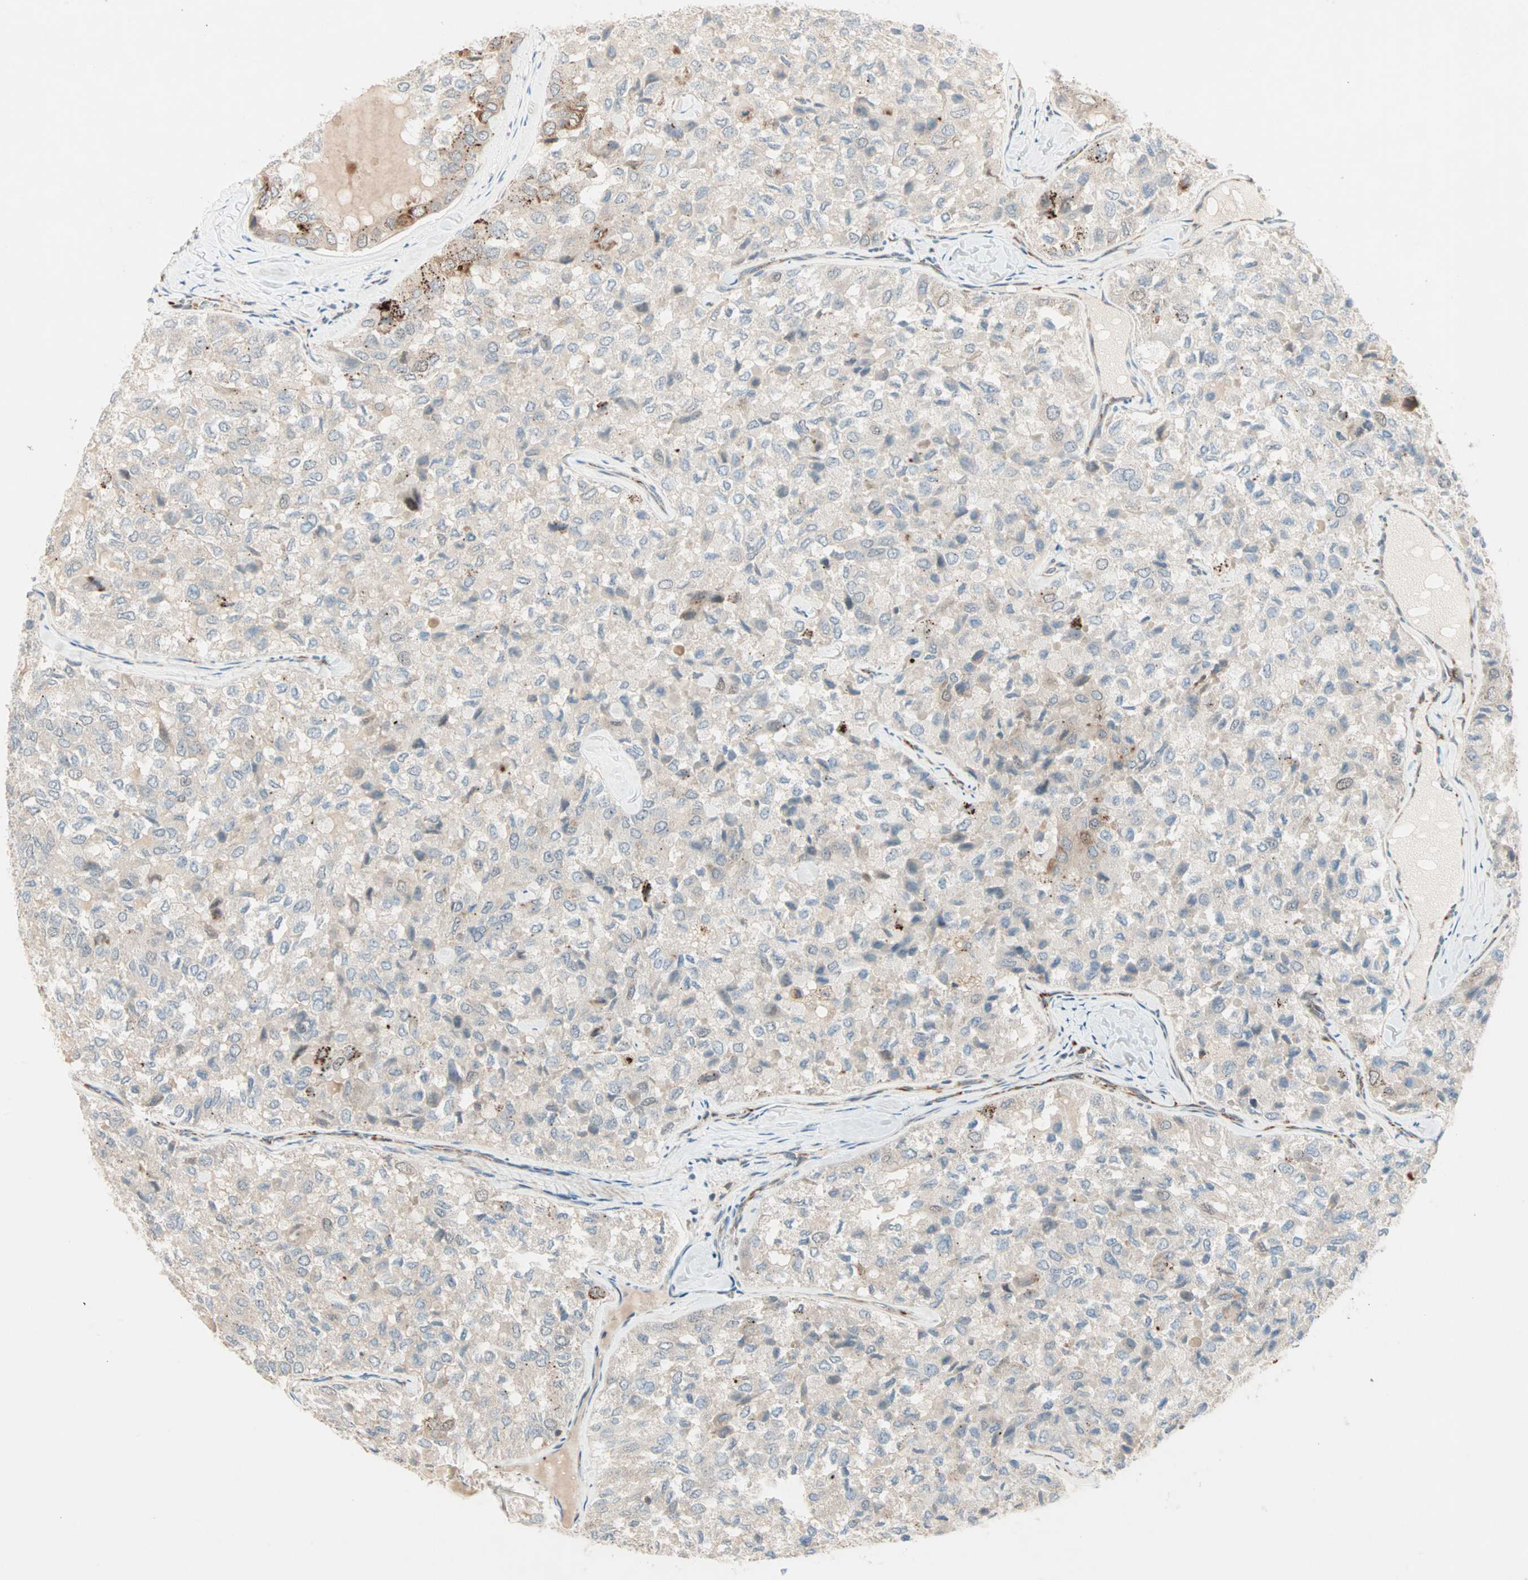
{"staining": {"intensity": "weak", "quantity": "25%-75%", "location": "cytoplasmic/membranous"}, "tissue": "thyroid cancer", "cell_type": "Tumor cells", "image_type": "cancer", "snomed": [{"axis": "morphology", "description": "Follicular adenoma carcinoma, NOS"}, {"axis": "topography", "description": "Thyroid gland"}], "caption": "Immunohistochemistry (IHC) histopathology image of neoplastic tissue: thyroid cancer (follicular adenoma carcinoma) stained using immunohistochemistry demonstrates low levels of weak protein expression localized specifically in the cytoplasmic/membranous of tumor cells, appearing as a cytoplasmic/membranous brown color.", "gene": "ZNF37A", "patient": {"sex": "male", "age": 75}}